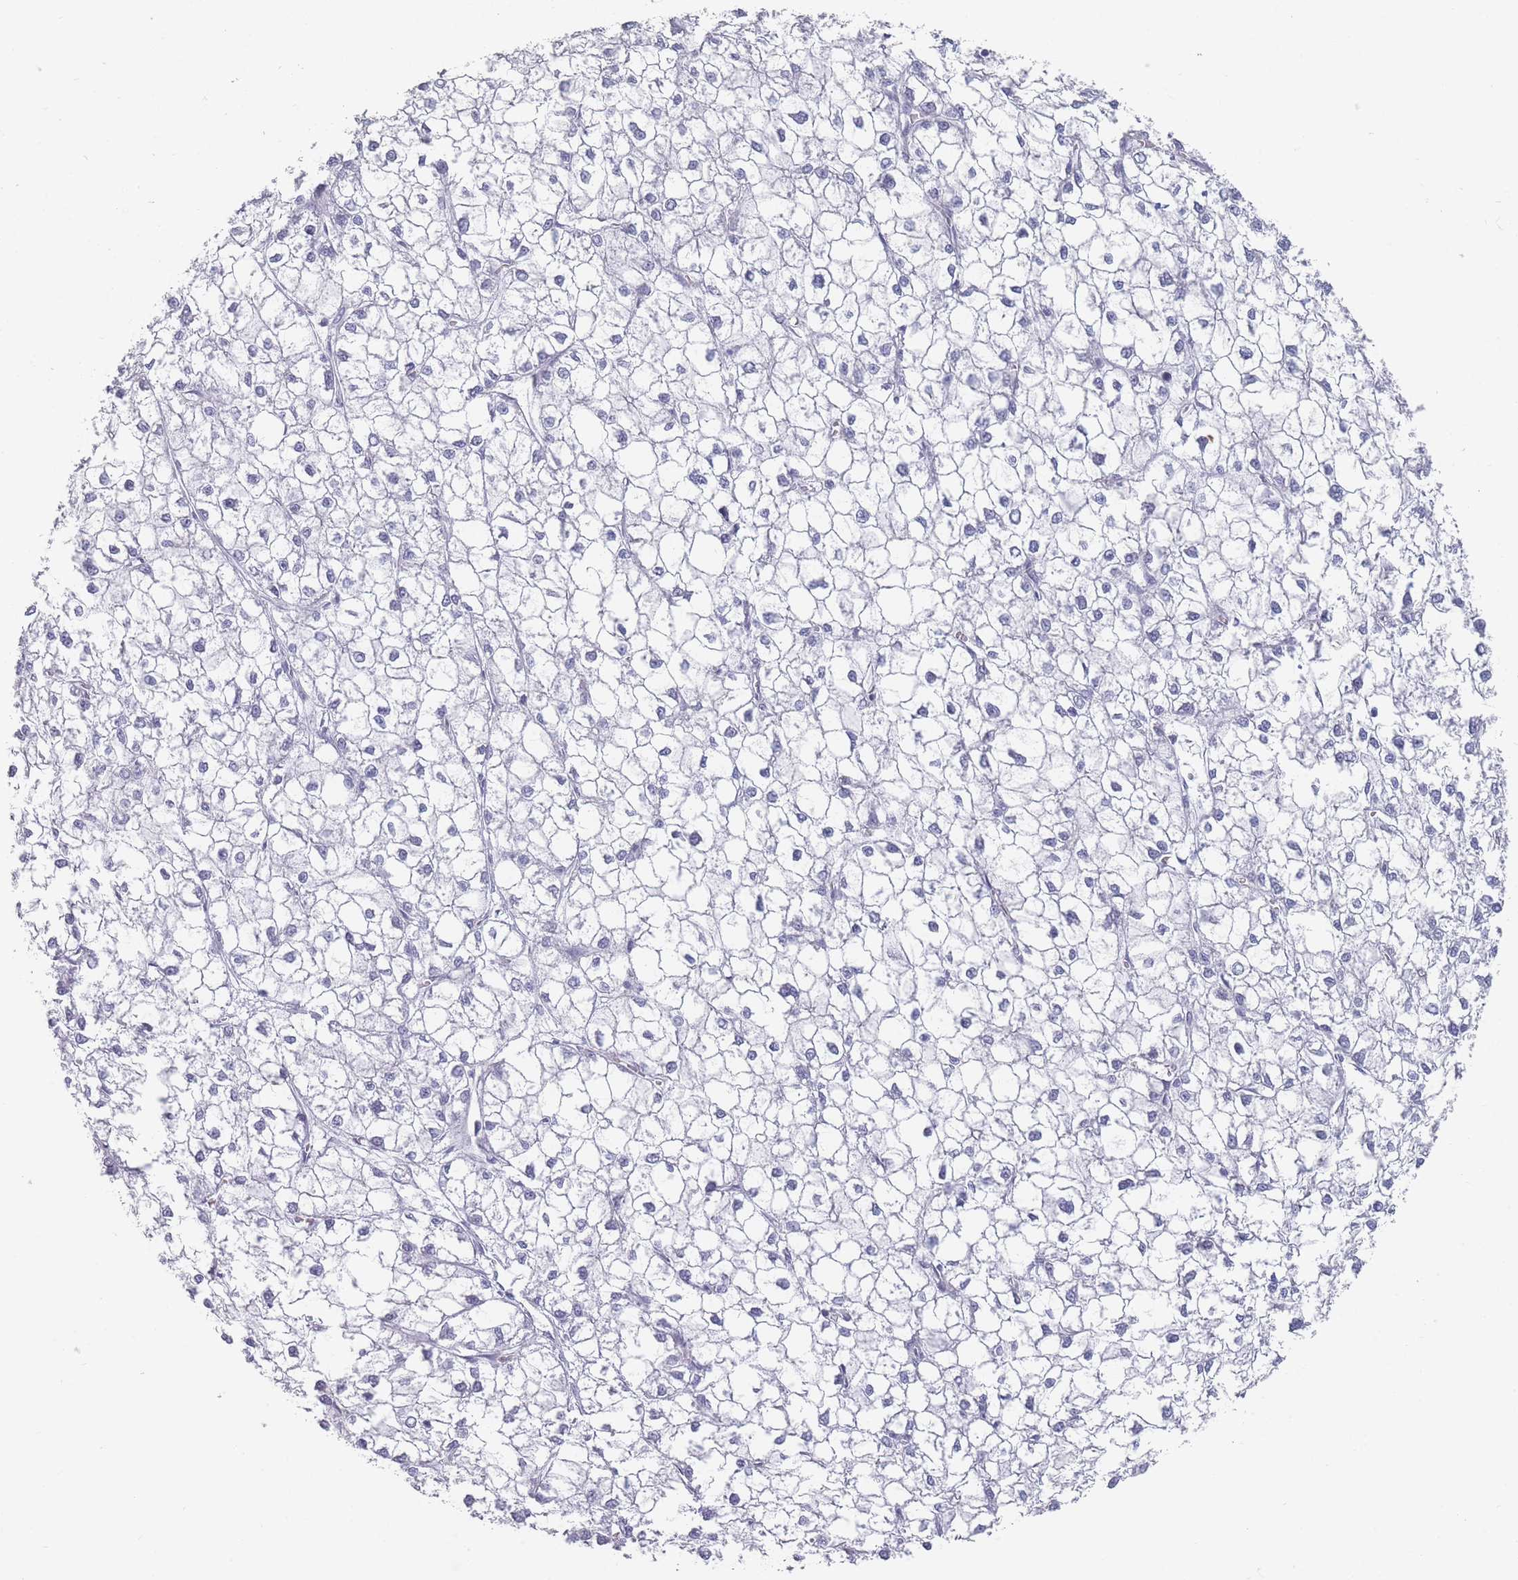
{"staining": {"intensity": "negative", "quantity": "none", "location": "none"}, "tissue": "liver cancer", "cell_type": "Tumor cells", "image_type": "cancer", "snomed": [{"axis": "morphology", "description": "Carcinoma, Hepatocellular, NOS"}, {"axis": "topography", "description": "Liver"}], "caption": "Protein analysis of hepatocellular carcinoma (liver) exhibits no significant expression in tumor cells. The staining is performed using DAB (3,3'-diaminobenzidine) brown chromogen with nuclei counter-stained in using hematoxylin.", "gene": "MAP1S", "patient": {"sex": "female", "age": 43}}